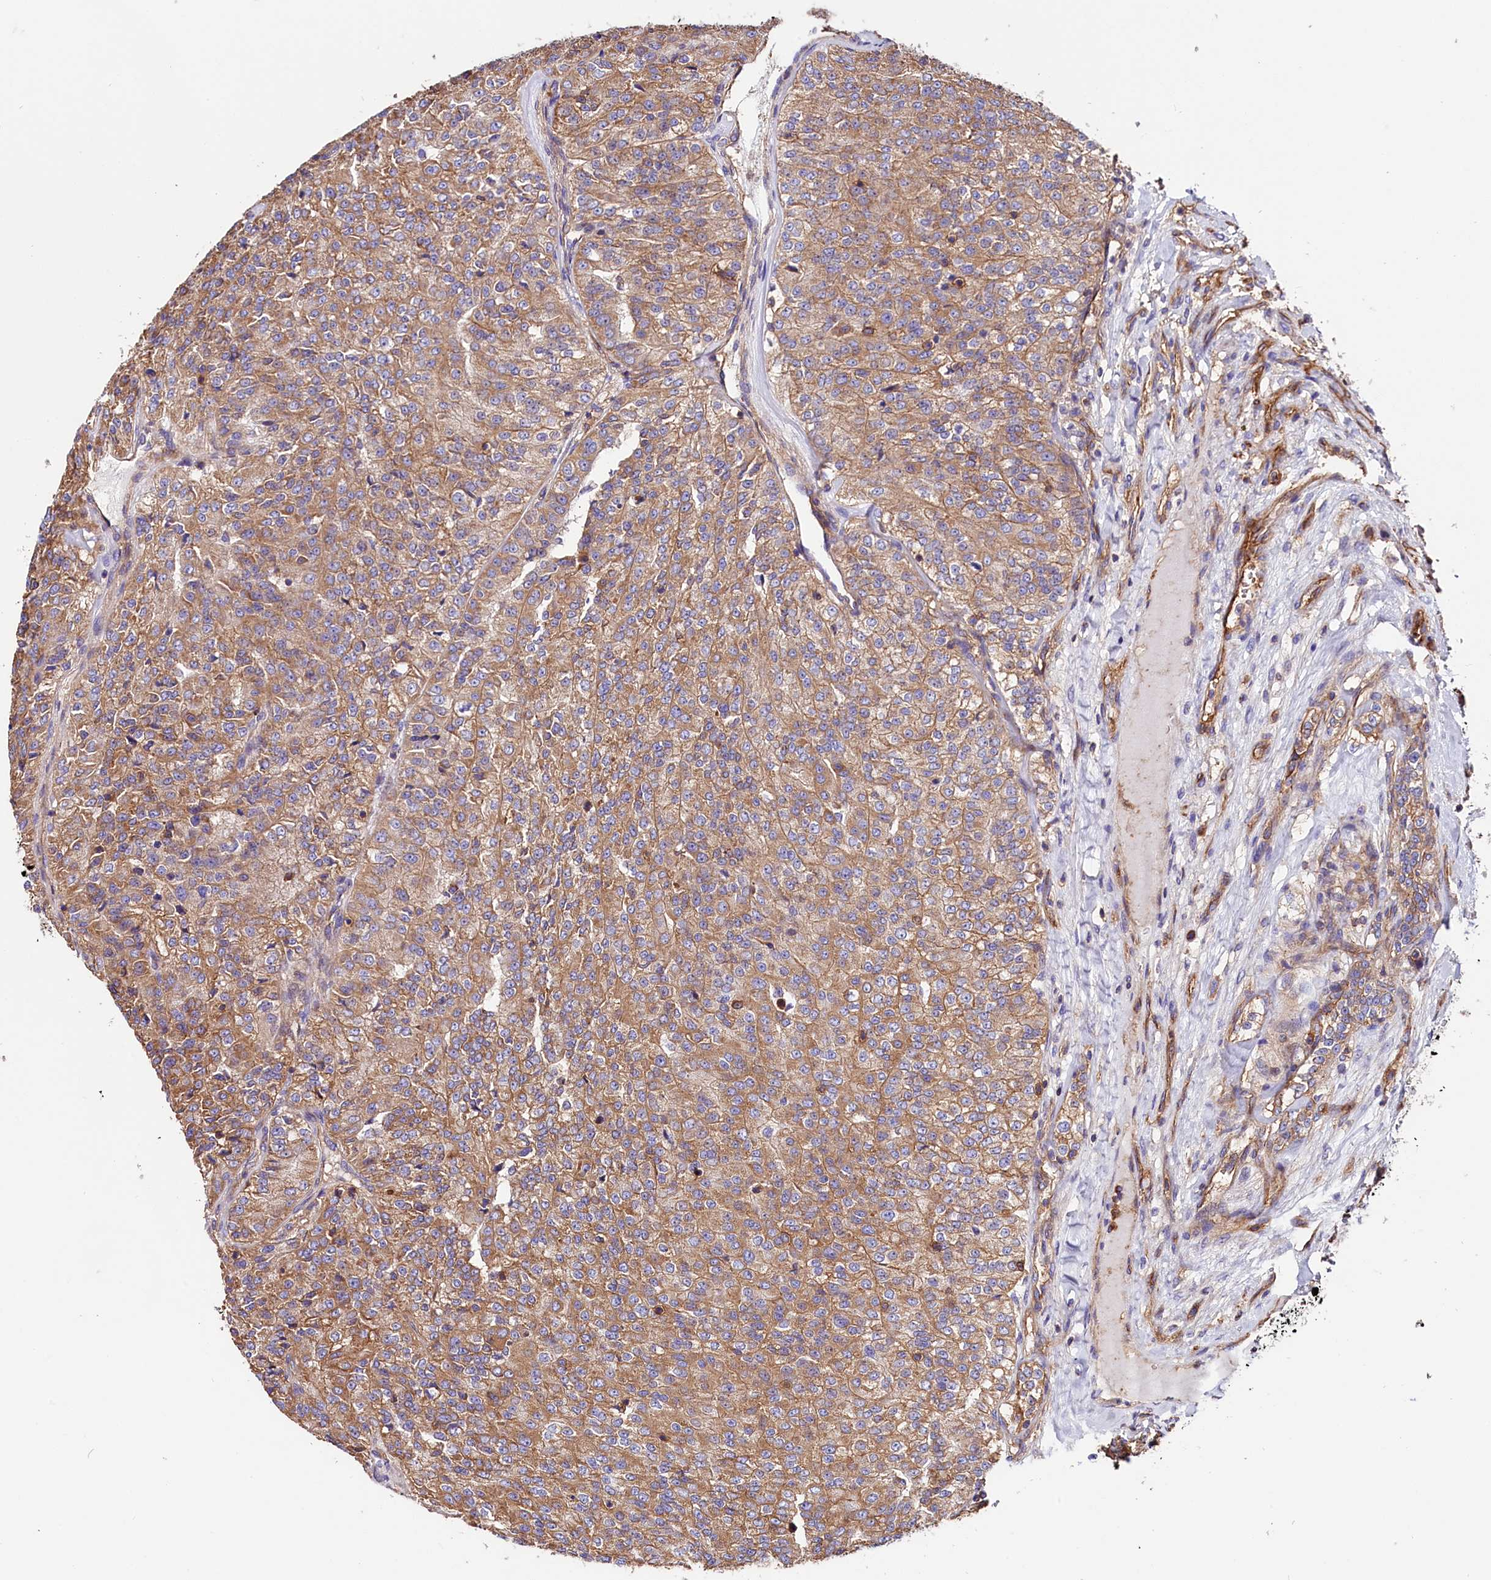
{"staining": {"intensity": "moderate", "quantity": ">75%", "location": "cytoplasmic/membranous"}, "tissue": "renal cancer", "cell_type": "Tumor cells", "image_type": "cancer", "snomed": [{"axis": "morphology", "description": "Adenocarcinoma, NOS"}, {"axis": "topography", "description": "Kidney"}], "caption": "A histopathology image of human adenocarcinoma (renal) stained for a protein reveals moderate cytoplasmic/membranous brown staining in tumor cells. The staining was performed using DAB, with brown indicating positive protein expression. Nuclei are stained blue with hematoxylin.", "gene": "ATP2B4", "patient": {"sex": "female", "age": 63}}